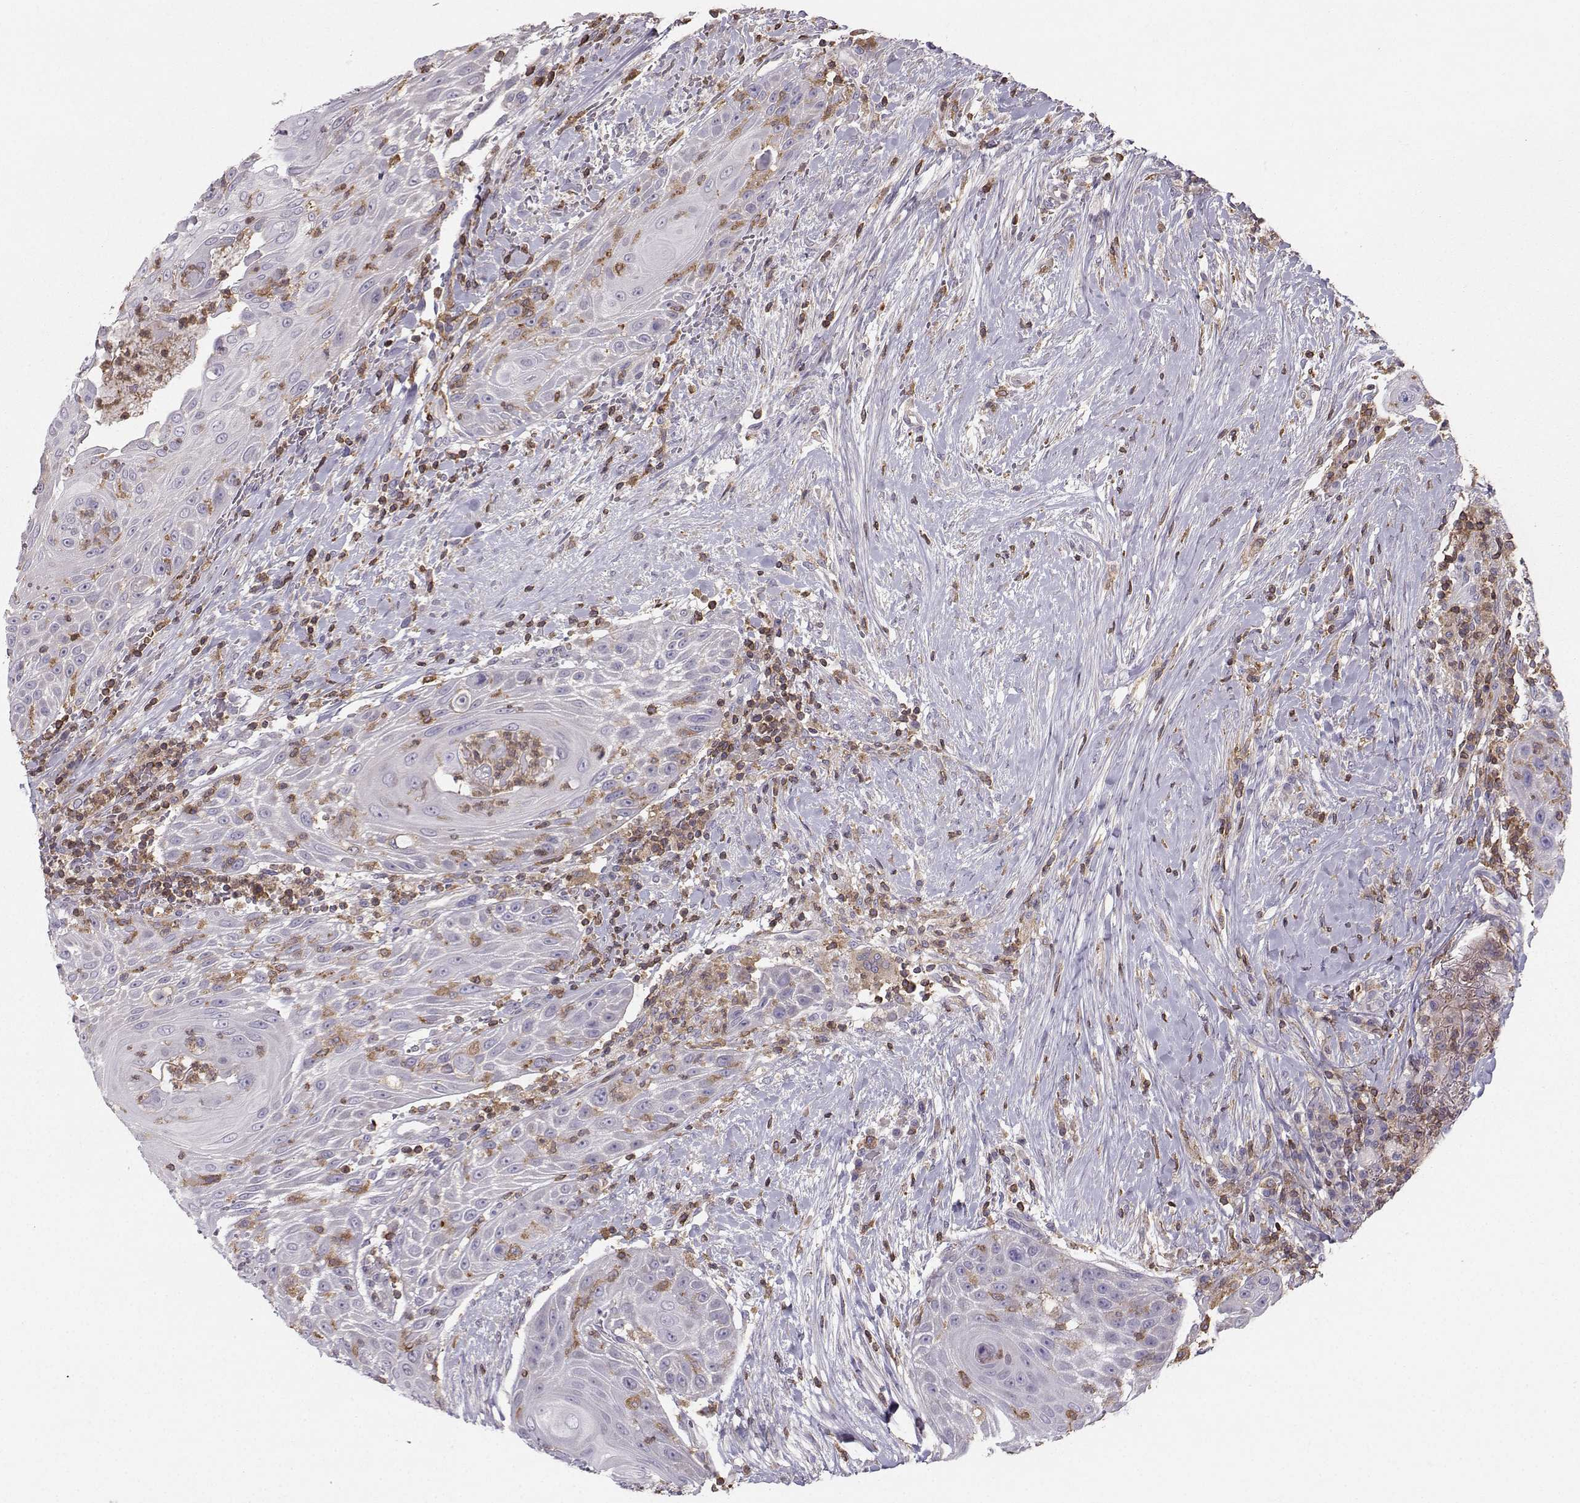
{"staining": {"intensity": "negative", "quantity": "none", "location": "none"}, "tissue": "head and neck cancer", "cell_type": "Tumor cells", "image_type": "cancer", "snomed": [{"axis": "morphology", "description": "Squamous cell carcinoma, NOS"}, {"axis": "topography", "description": "Head-Neck"}], "caption": "The image displays no staining of tumor cells in squamous cell carcinoma (head and neck). (DAB (3,3'-diaminobenzidine) immunohistochemistry visualized using brightfield microscopy, high magnification).", "gene": "ZBTB32", "patient": {"sex": "male", "age": 69}}